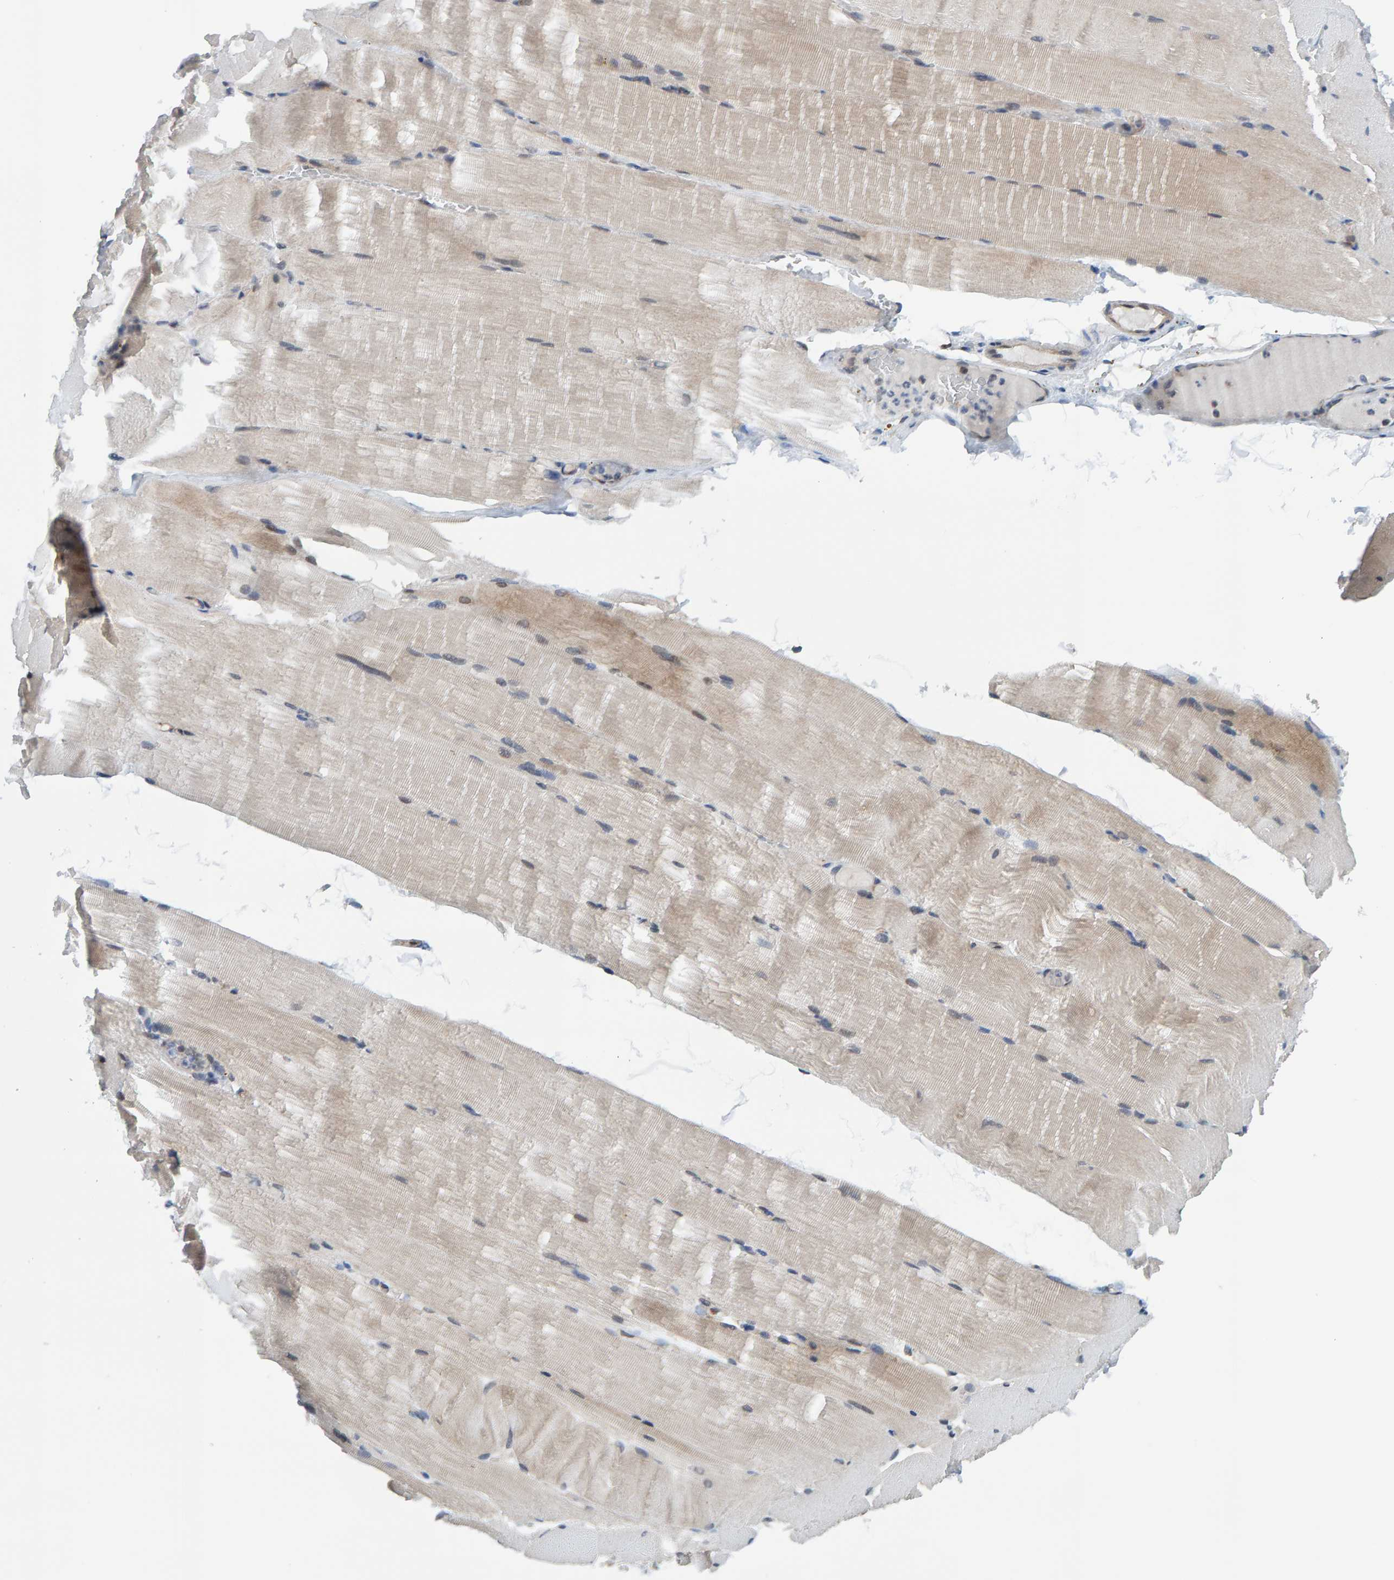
{"staining": {"intensity": "weak", "quantity": "<25%", "location": "cytoplasmic/membranous"}, "tissue": "skeletal muscle", "cell_type": "Myocytes", "image_type": "normal", "snomed": [{"axis": "morphology", "description": "Normal tissue, NOS"}, {"axis": "topography", "description": "Skeletal muscle"}, {"axis": "topography", "description": "Parathyroid gland"}], "caption": "The immunohistochemistry (IHC) histopathology image has no significant staining in myocytes of skeletal muscle. (DAB (3,3'-diaminobenzidine) IHC visualized using brightfield microscopy, high magnification).", "gene": "SCRN2", "patient": {"sex": "female", "age": 37}}